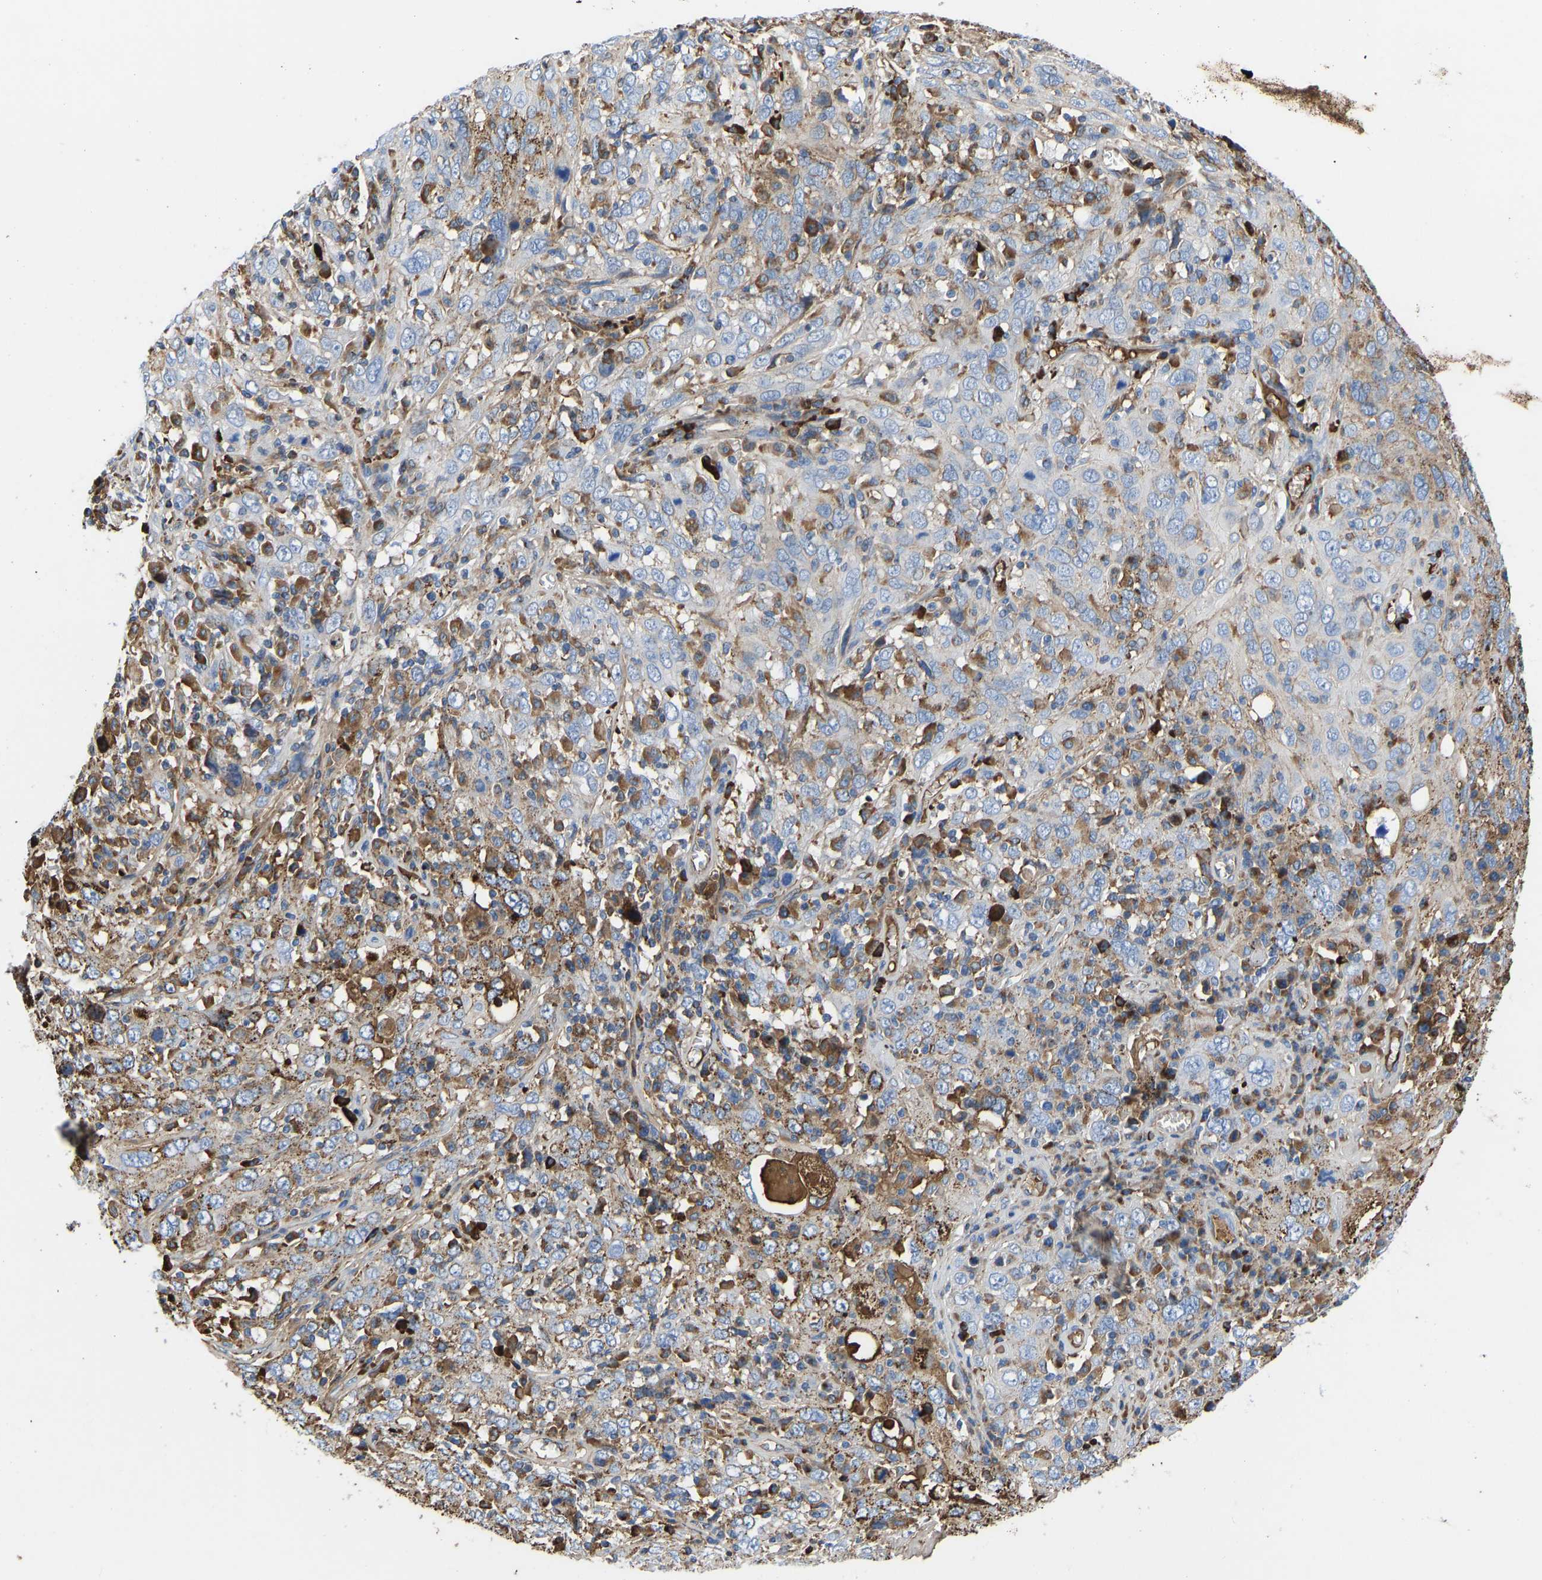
{"staining": {"intensity": "negative", "quantity": "none", "location": "none"}, "tissue": "cervical cancer", "cell_type": "Tumor cells", "image_type": "cancer", "snomed": [{"axis": "morphology", "description": "Squamous cell carcinoma, NOS"}, {"axis": "topography", "description": "Cervix"}], "caption": "This is an IHC image of human cervical cancer. There is no expression in tumor cells.", "gene": "HSPG2", "patient": {"sex": "female", "age": 46}}